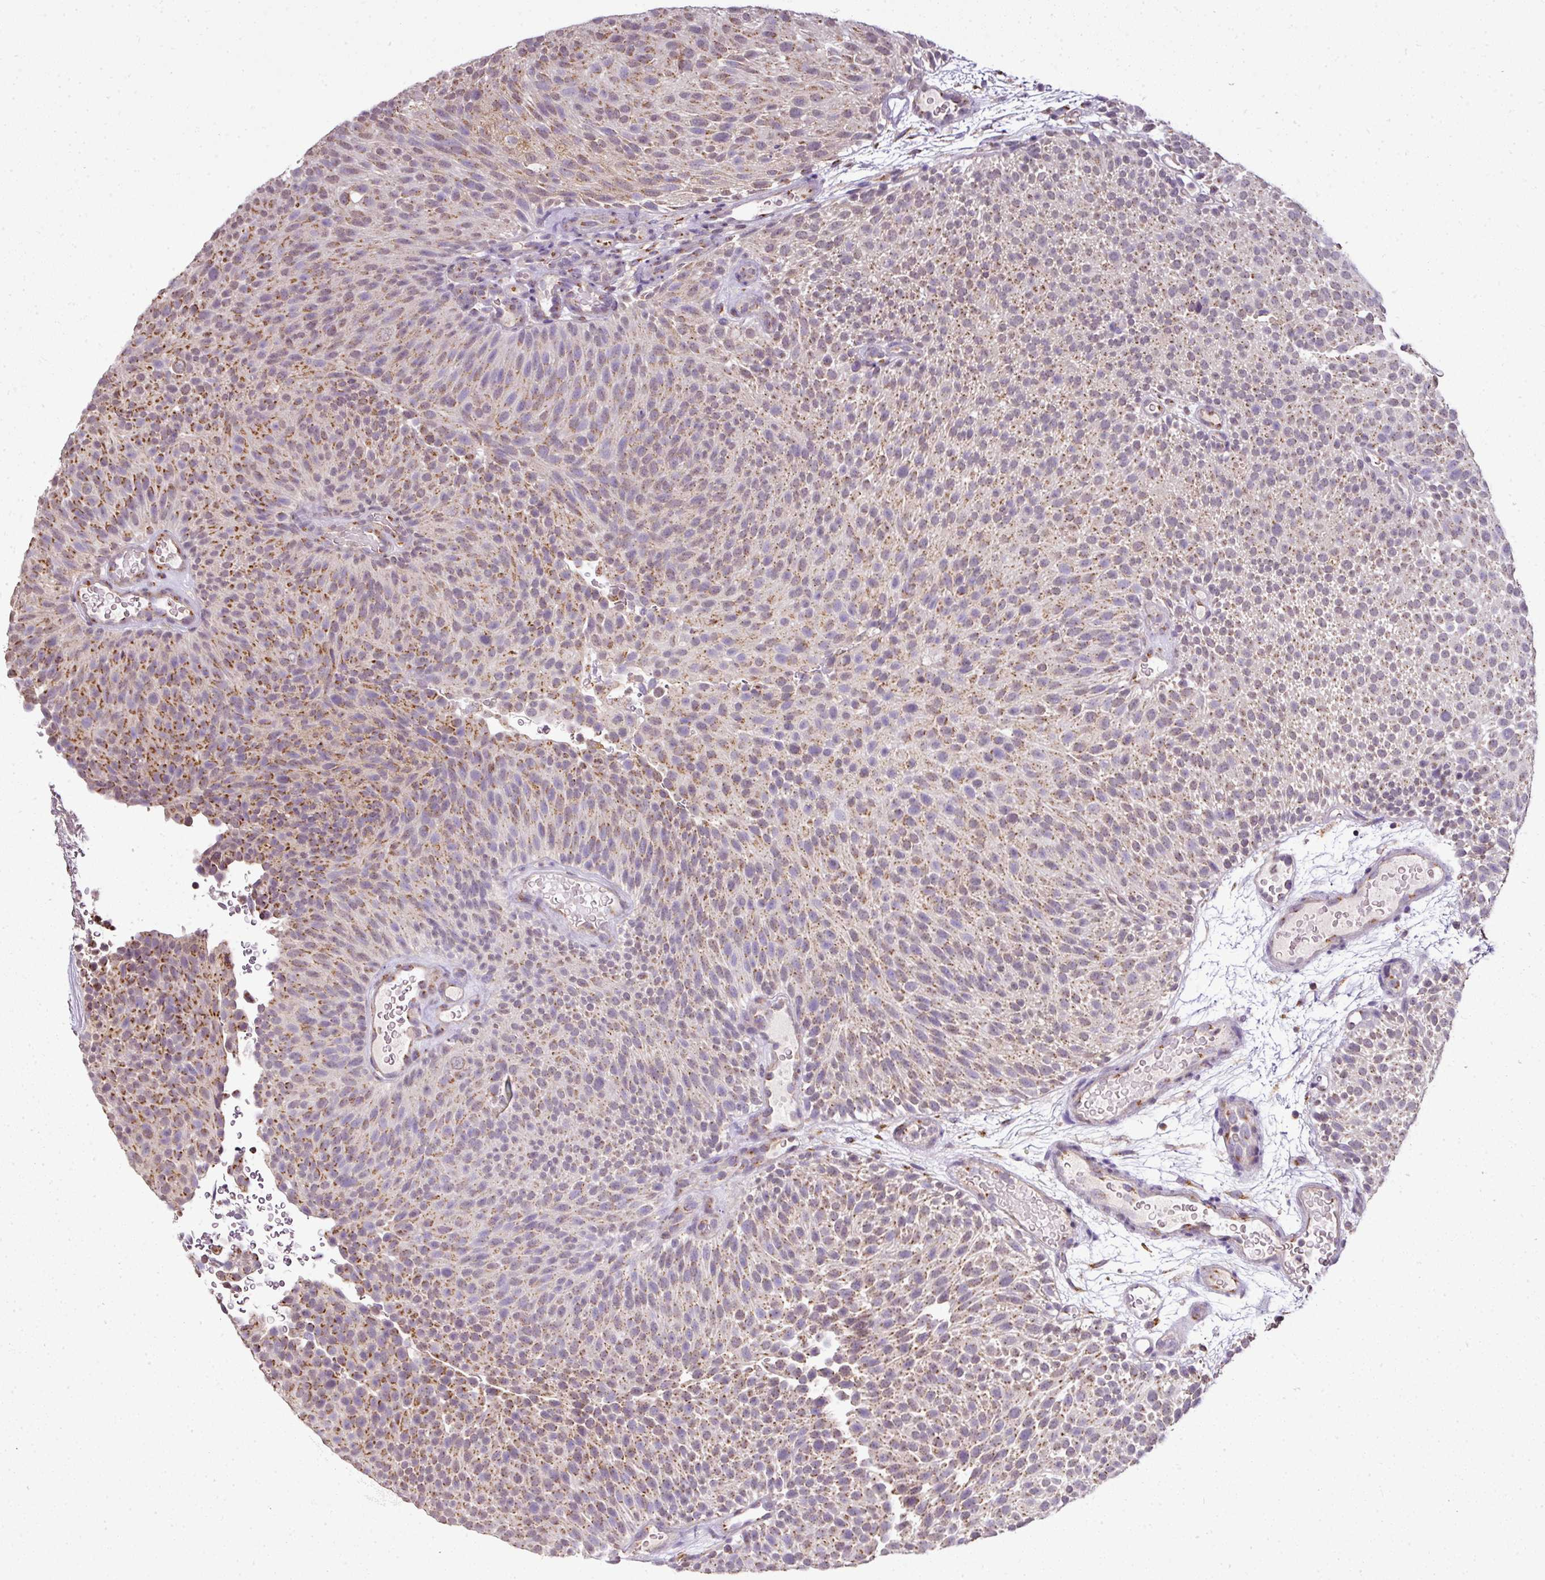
{"staining": {"intensity": "moderate", "quantity": ">75%", "location": "cytoplasmic/membranous"}, "tissue": "urothelial cancer", "cell_type": "Tumor cells", "image_type": "cancer", "snomed": [{"axis": "morphology", "description": "Urothelial carcinoma, Low grade"}, {"axis": "topography", "description": "Urinary bladder"}], "caption": "Immunohistochemical staining of human urothelial cancer displays medium levels of moderate cytoplasmic/membranous staining in approximately >75% of tumor cells.", "gene": "JPH2", "patient": {"sex": "male", "age": 78}}